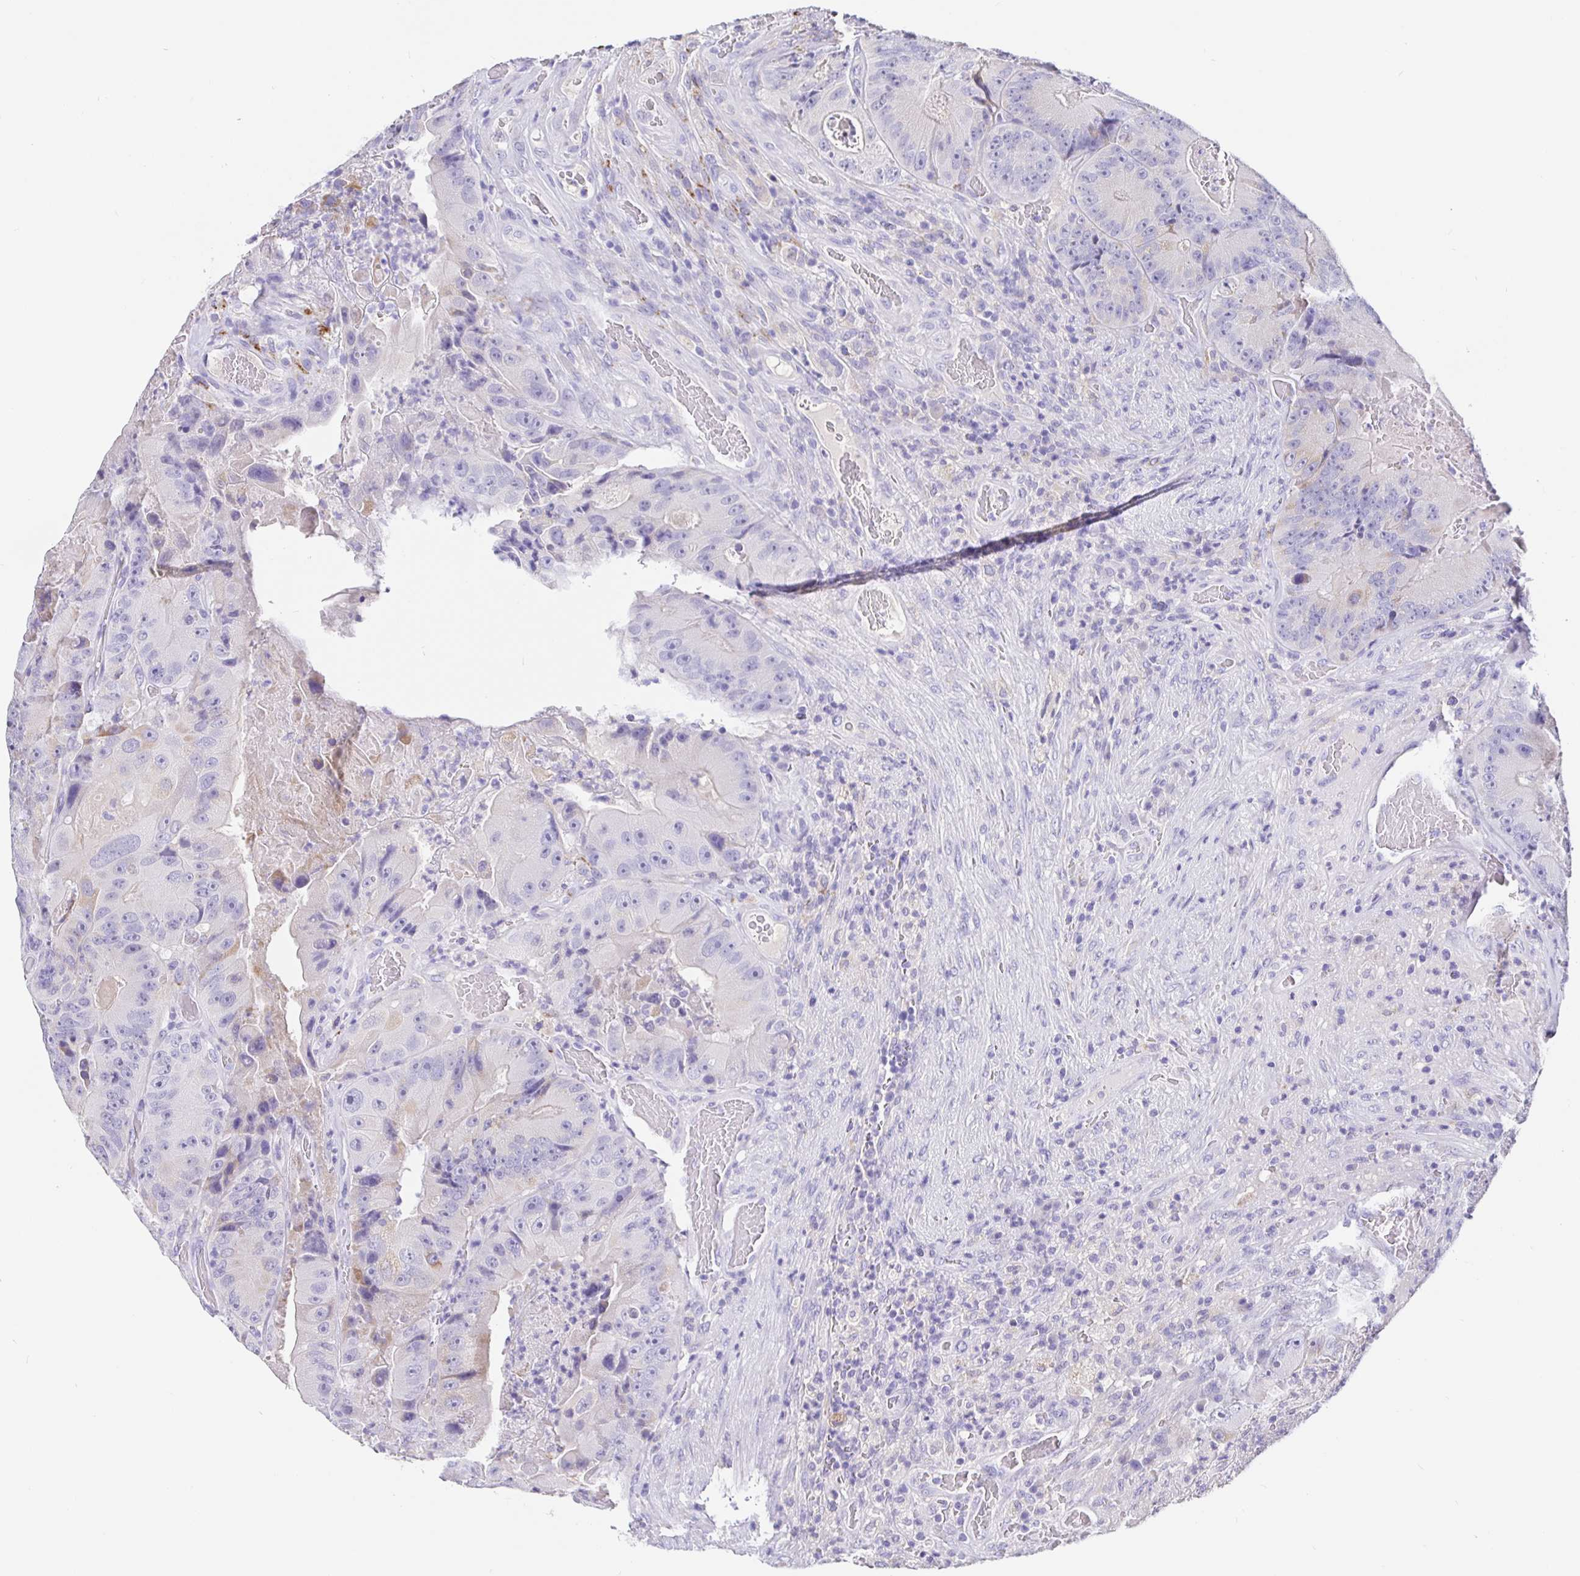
{"staining": {"intensity": "moderate", "quantity": "<25%", "location": "cytoplasmic/membranous"}, "tissue": "colorectal cancer", "cell_type": "Tumor cells", "image_type": "cancer", "snomed": [{"axis": "morphology", "description": "Adenocarcinoma, NOS"}, {"axis": "topography", "description": "Colon"}], "caption": "Protein staining of colorectal adenocarcinoma tissue exhibits moderate cytoplasmic/membranous positivity in approximately <25% of tumor cells.", "gene": "MAOA", "patient": {"sex": "female", "age": 86}}